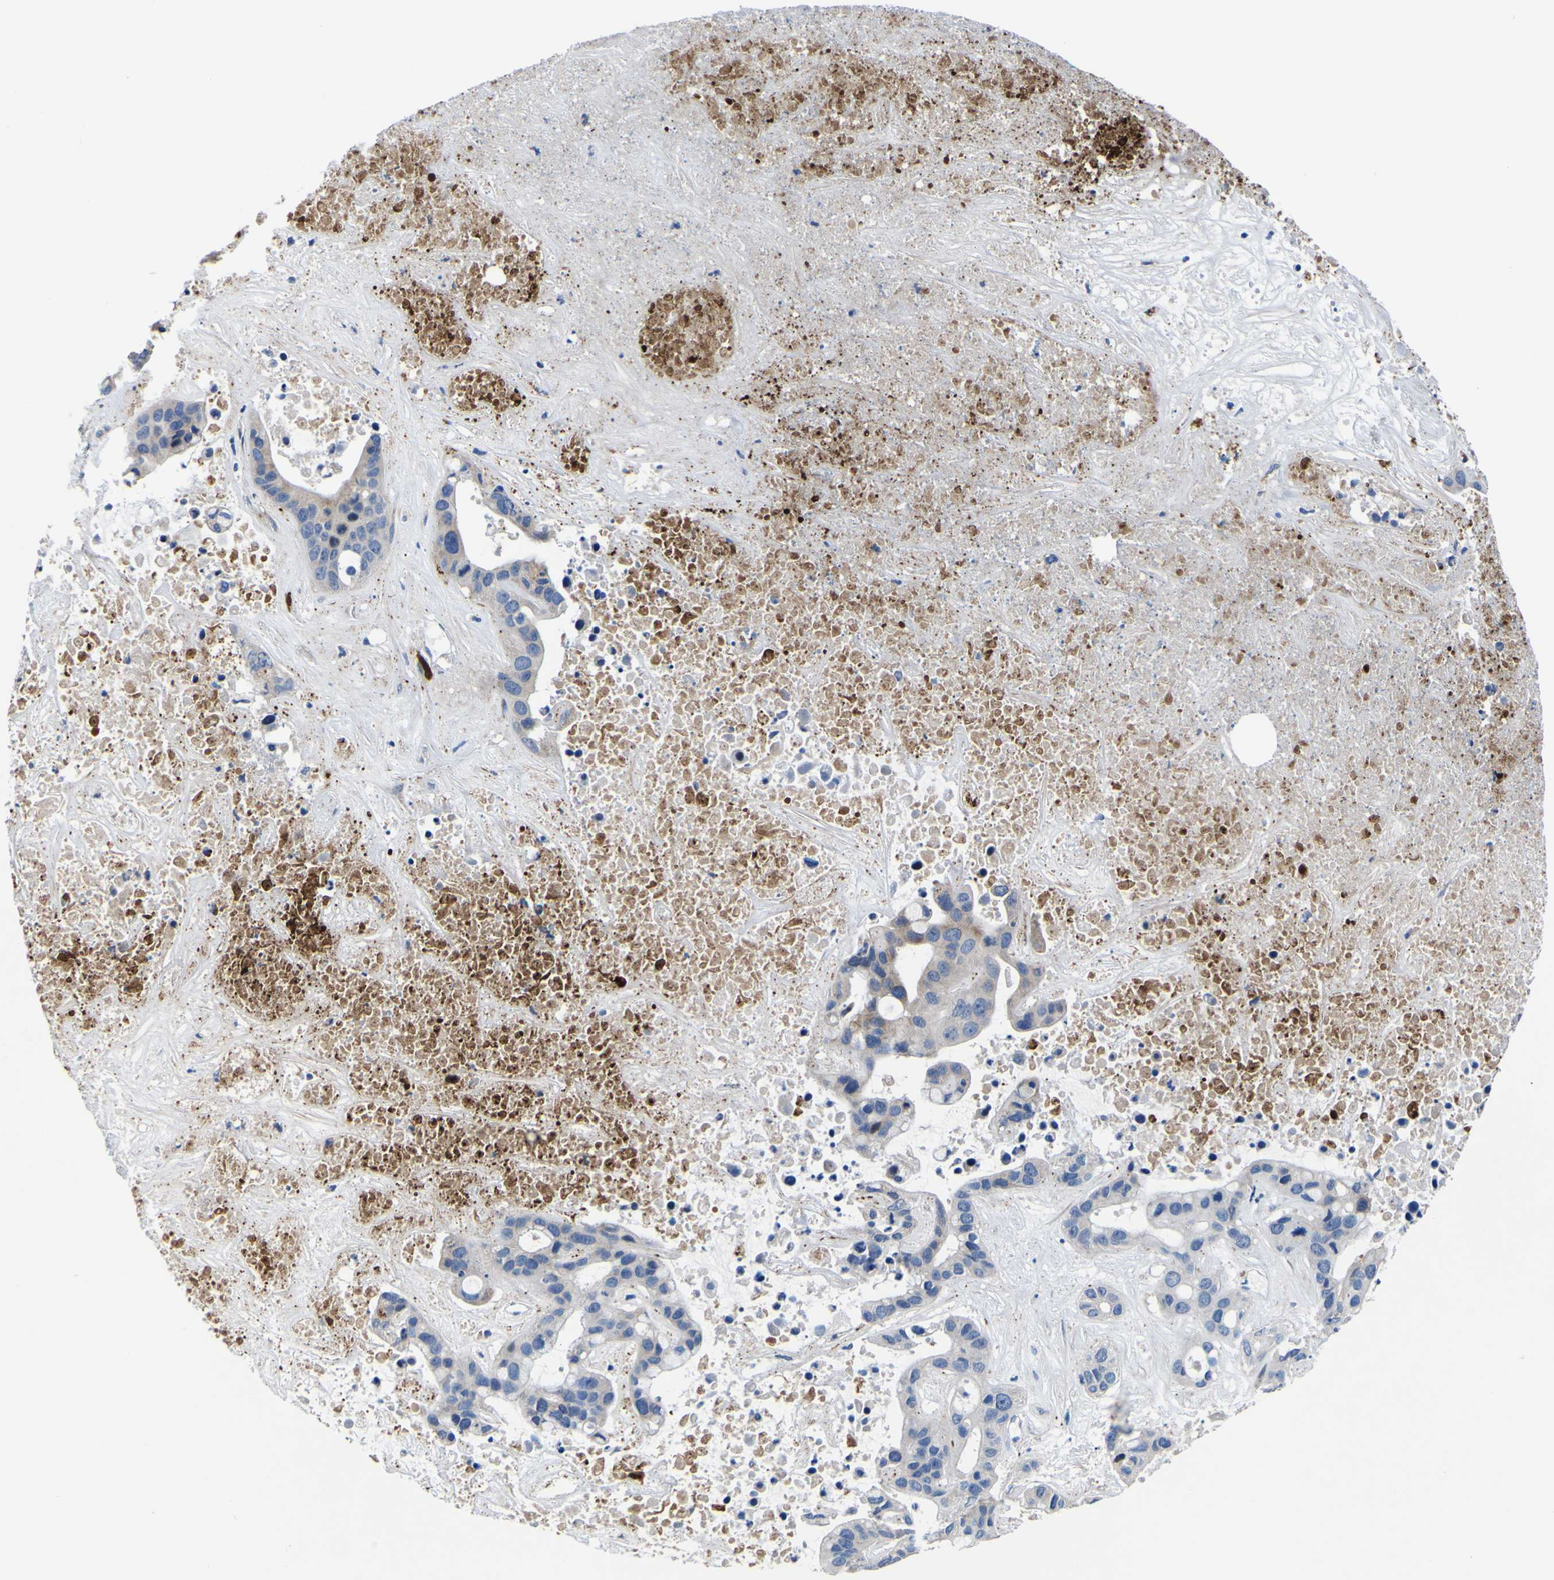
{"staining": {"intensity": "weak", "quantity": "25%-75%", "location": "cytoplasmic/membranous"}, "tissue": "liver cancer", "cell_type": "Tumor cells", "image_type": "cancer", "snomed": [{"axis": "morphology", "description": "Cholangiocarcinoma"}, {"axis": "topography", "description": "Liver"}], "caption": "Weak cytoplasmic/membranous expression is appreciated in about 25%-75% of tumor cells in liver cholangiocarcinoma. Immunohistochemistry stains the protein in brown and the nuclei are stained blue.", "gene": "AGAP3", "patient": {"sex": "female", "age": 65}}